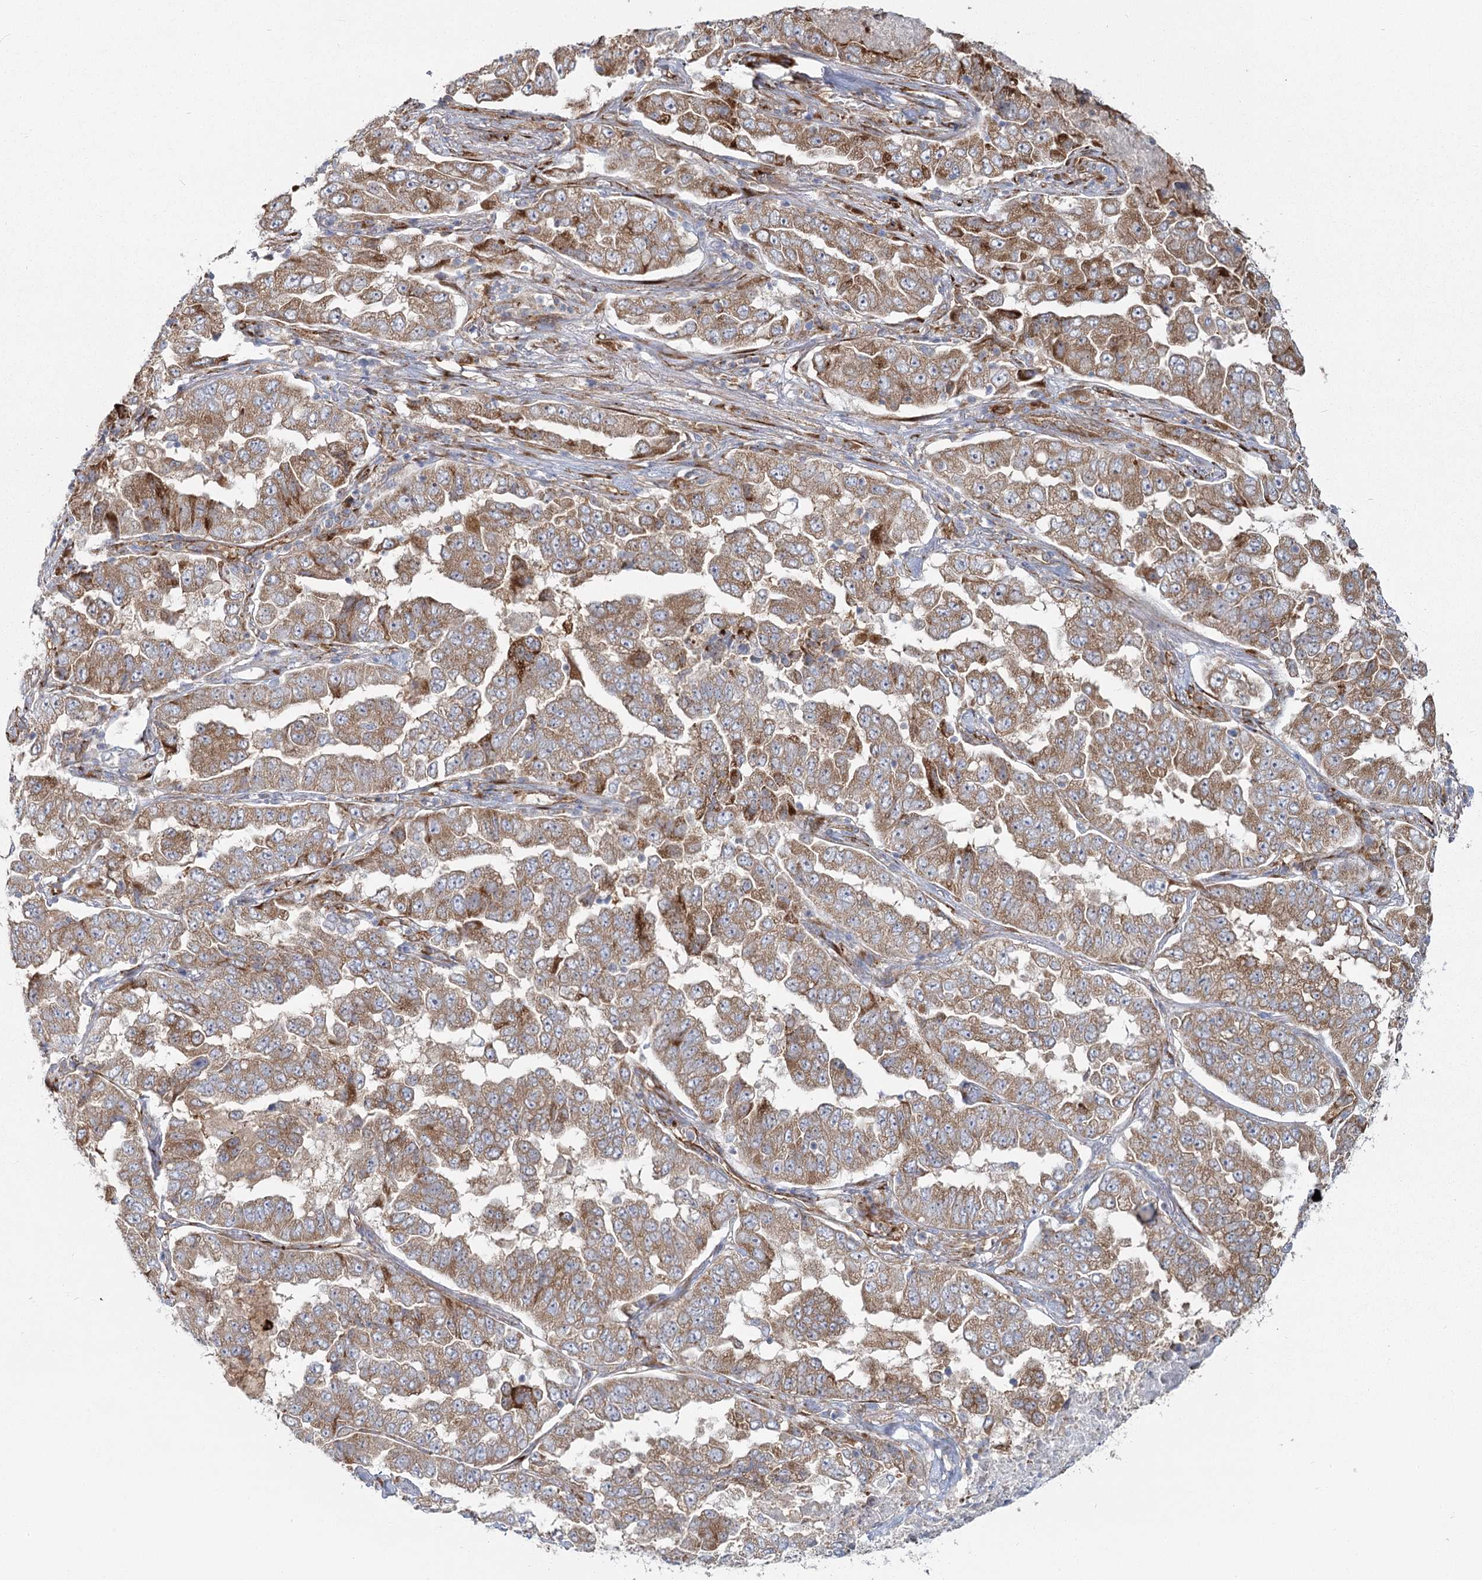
{"staining": {"intensity": "moderate", "quantity": ">75%", "location": "cytoplasmic/membranous"}, "tissue": "lung cancer", "cell_type": "Tumor cells", "image_type": "cancer", "snomed": [{"axis": "morphology", "description": "Adenocarcinoma, NOS"}, {"axis": "topography", "description": "Lung"}], "caption": "Human lung adenocarcinoma stained for a protein (brown) shows moderate cytoplasmic/membranous positive expression in about >75% of tumor cells.", "gene": "HARS2", "patient": {"sex": "female", "age": 51}}